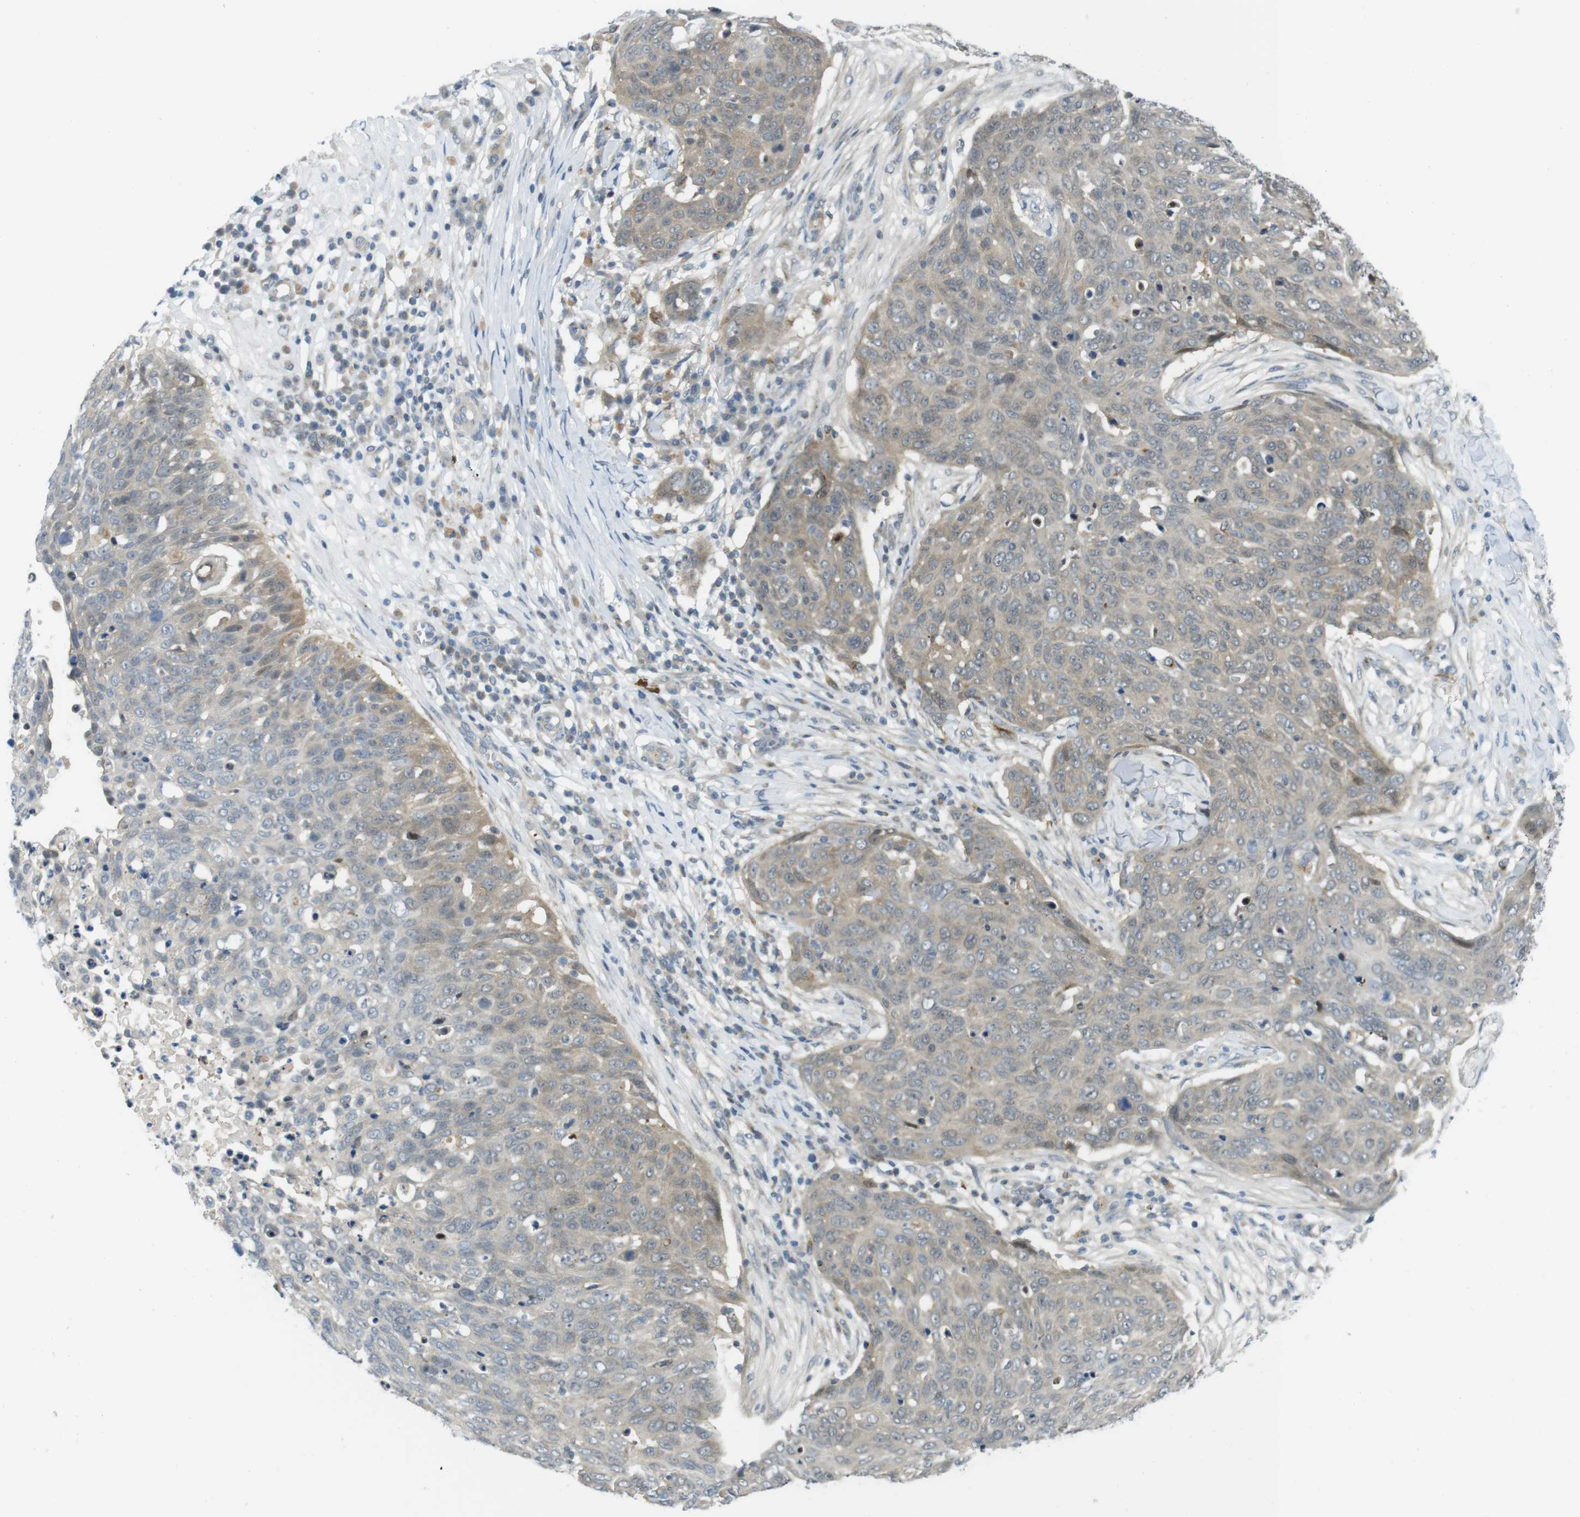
{"staining": {"intensity": "weak", "quantity": ">75%", "location": "cytoplasmic/membranous"}, "tissue": "skin cancer", "cell_type": "Tumor cells", "image_type": "cancer", "snomed": [{"axis": "morphology", "description": "Squamous cell carcinoma in situ, NOS"}, {"axis": "morphology", "description": "Squamous cell carcinoma, NOS"}, {"axis": "topography", "description": "Skin"}], "caption": "Immunohistochemical staining of squamous cell carcinoma in situ (skin) shows weak cytoplasmic/membranous protein positivity in about >75% of tumor cells.", "gene": "CASP2", "patient": {"sex": "male", "age": 93}}